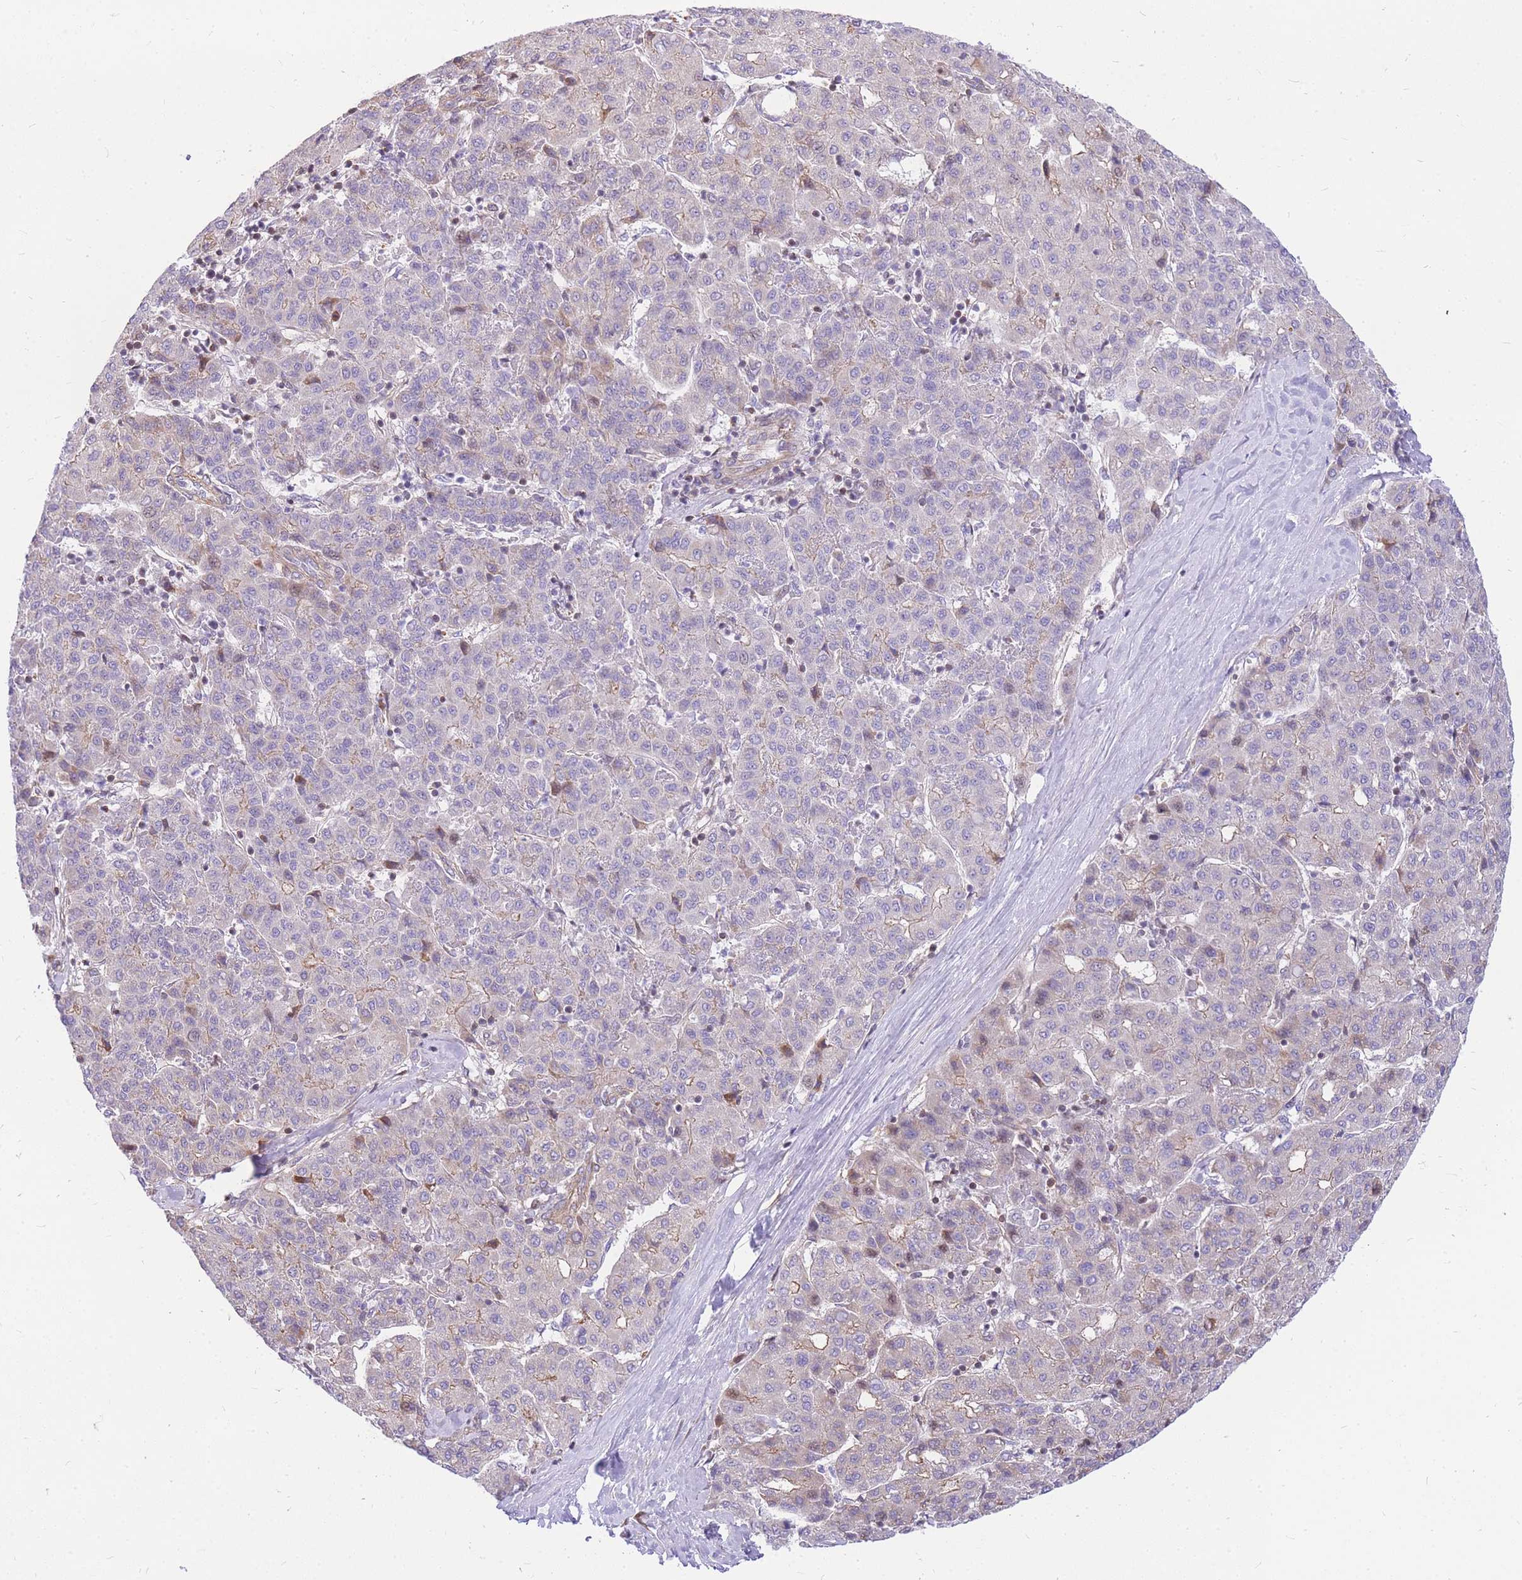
{"staining": {"intensity": "weak", "quantity": "<25%", "location": "cytoplasmic/membranous"}, "tissue": "liver cancer", "cell_type": "Tumor cells", "image_type": "cancer", "snomed": [{"axis": "morphology", "description": "Carcinoma, Hepatocellular, NOS"}, {"axis": "topography", "description": "Liver"}], "caption": "High magnification brightfield microscopy of hepatocellular carcinoma (liver) stained with DAB (brown) and counterstained with hematoxylin (blue): tumor cells show no significant positivity.", "gene": "S100PBP", "patient": {"sex": "male", "age": 65}}